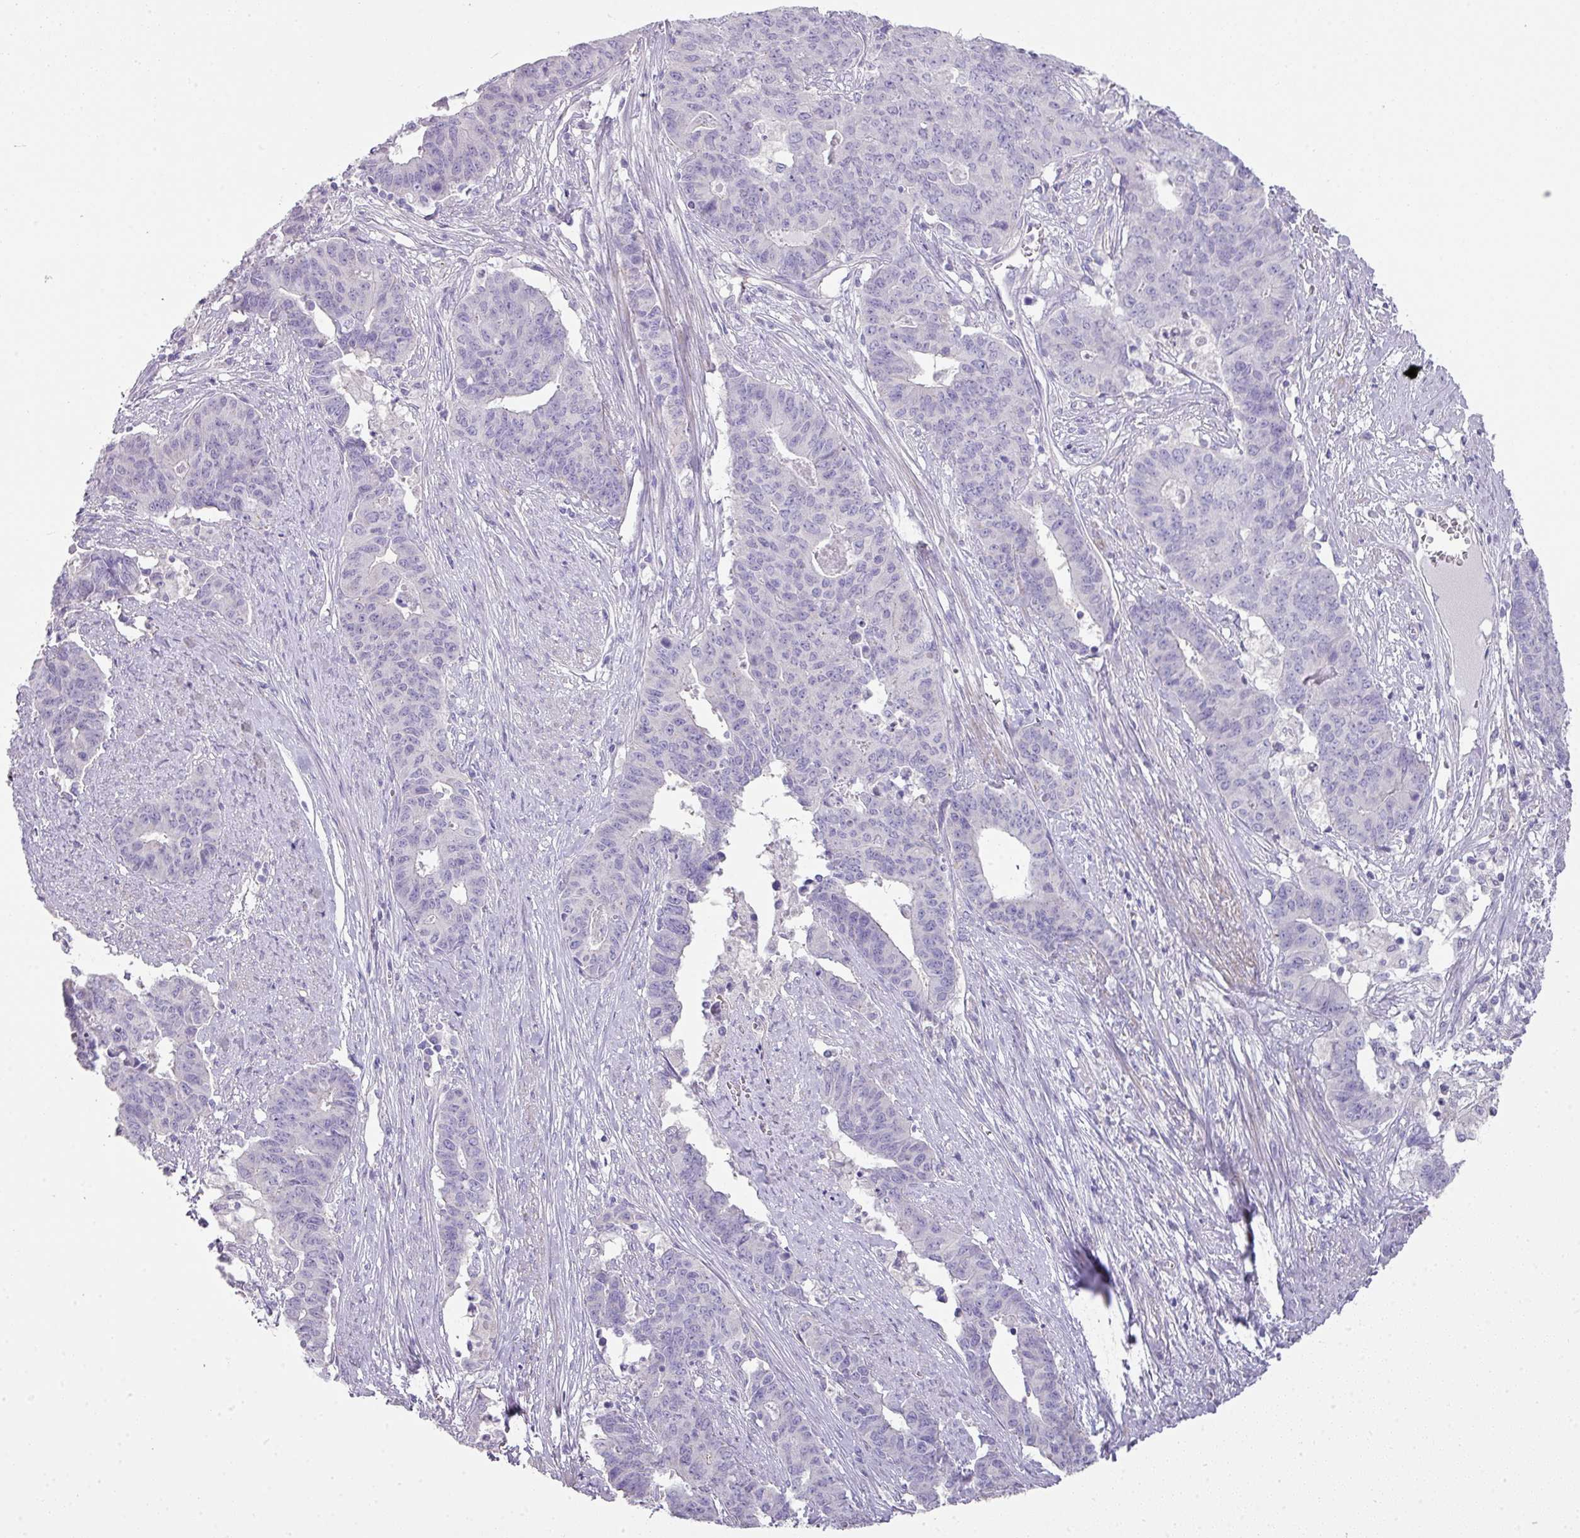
{"staining": {"intensity": "negative", "quantity": "none", "location": "none"}, "tissue": "endometrial cancer", "cell_type": "Tumor cells", "image_type": "cancer", "snomed": [{"axis": "morphology", "description": "Adenocarcinoma, NOS"}, {"axis": "topography", "description": "Endometrium"}], "caption": "This is a micrograph of IHC staining of endometrial cancer (adenocarcinoma), which shows no positivity in tumor cells.", "gene": "GLI4", "patient": {"sex": "female", "age": 59}}